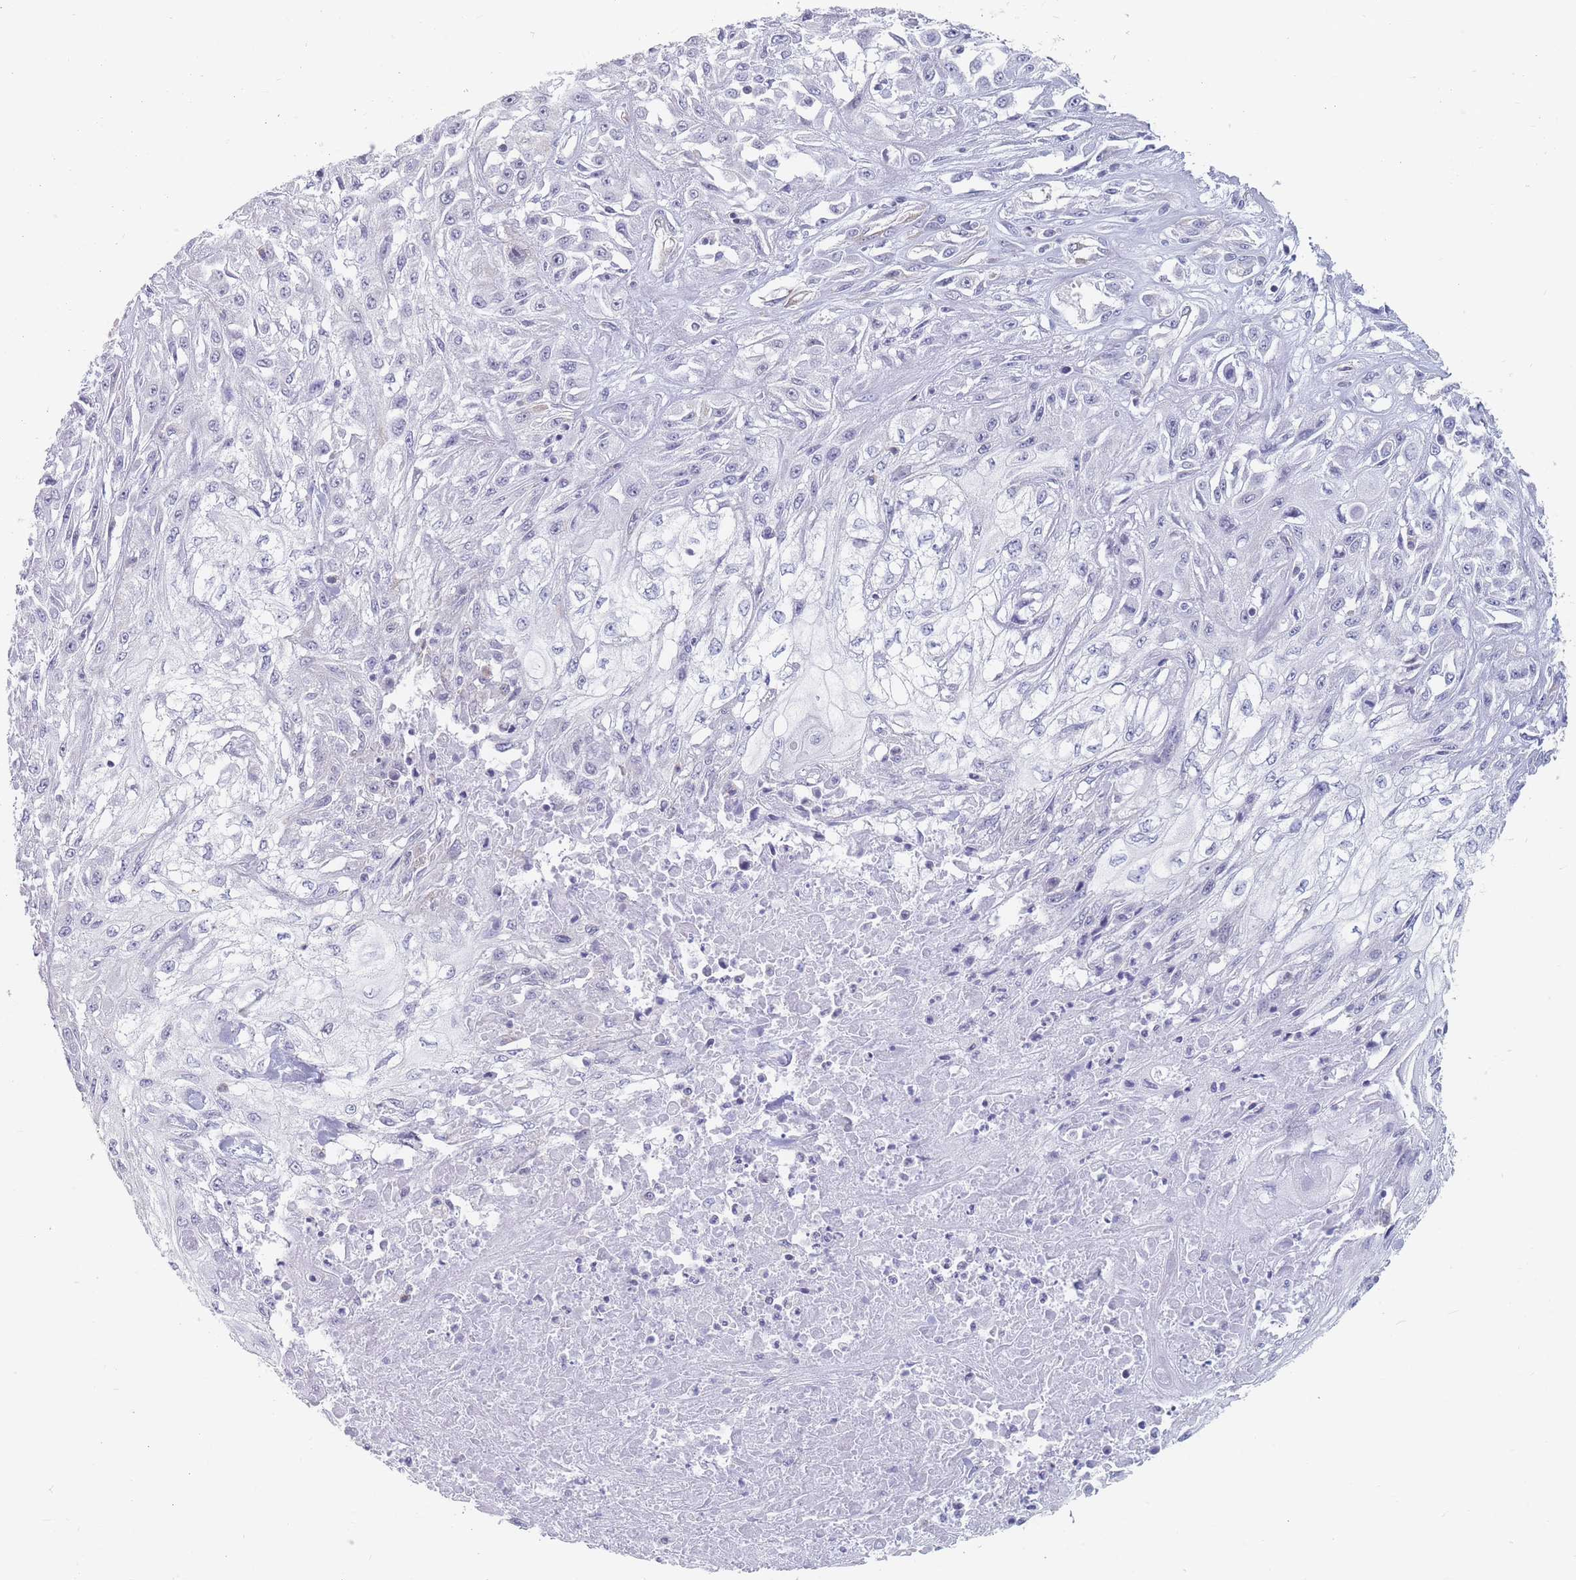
{"staining": {"intensity": "negative", "quantity": "none", "location": "none"}, "tissue": "skin cancer", "cell_type": "Tumor cells", "image_type": "cancer", "snomed": [{"axis": "morphology", "description": "Squamous cell carcinoma, NOS"}, {"axis": "morphology", "description": "Squamous cell carcinoma, metastatic, NOS"}, {"axis": "topography", "description": "Skin"}, {"axis": "topography", "description": "Lymph node"}], "caption": "High magnification brightfield microscopy of skin cancer (squamous cell carcinoma) stained with DAB (3,3'-diaminobenzidine) (brown) and counterstained with hematoxylin (blue): tumor cells show no significant expression.", "gene": "MAP1S", "patient": {"sex": "male", "age": 75}}